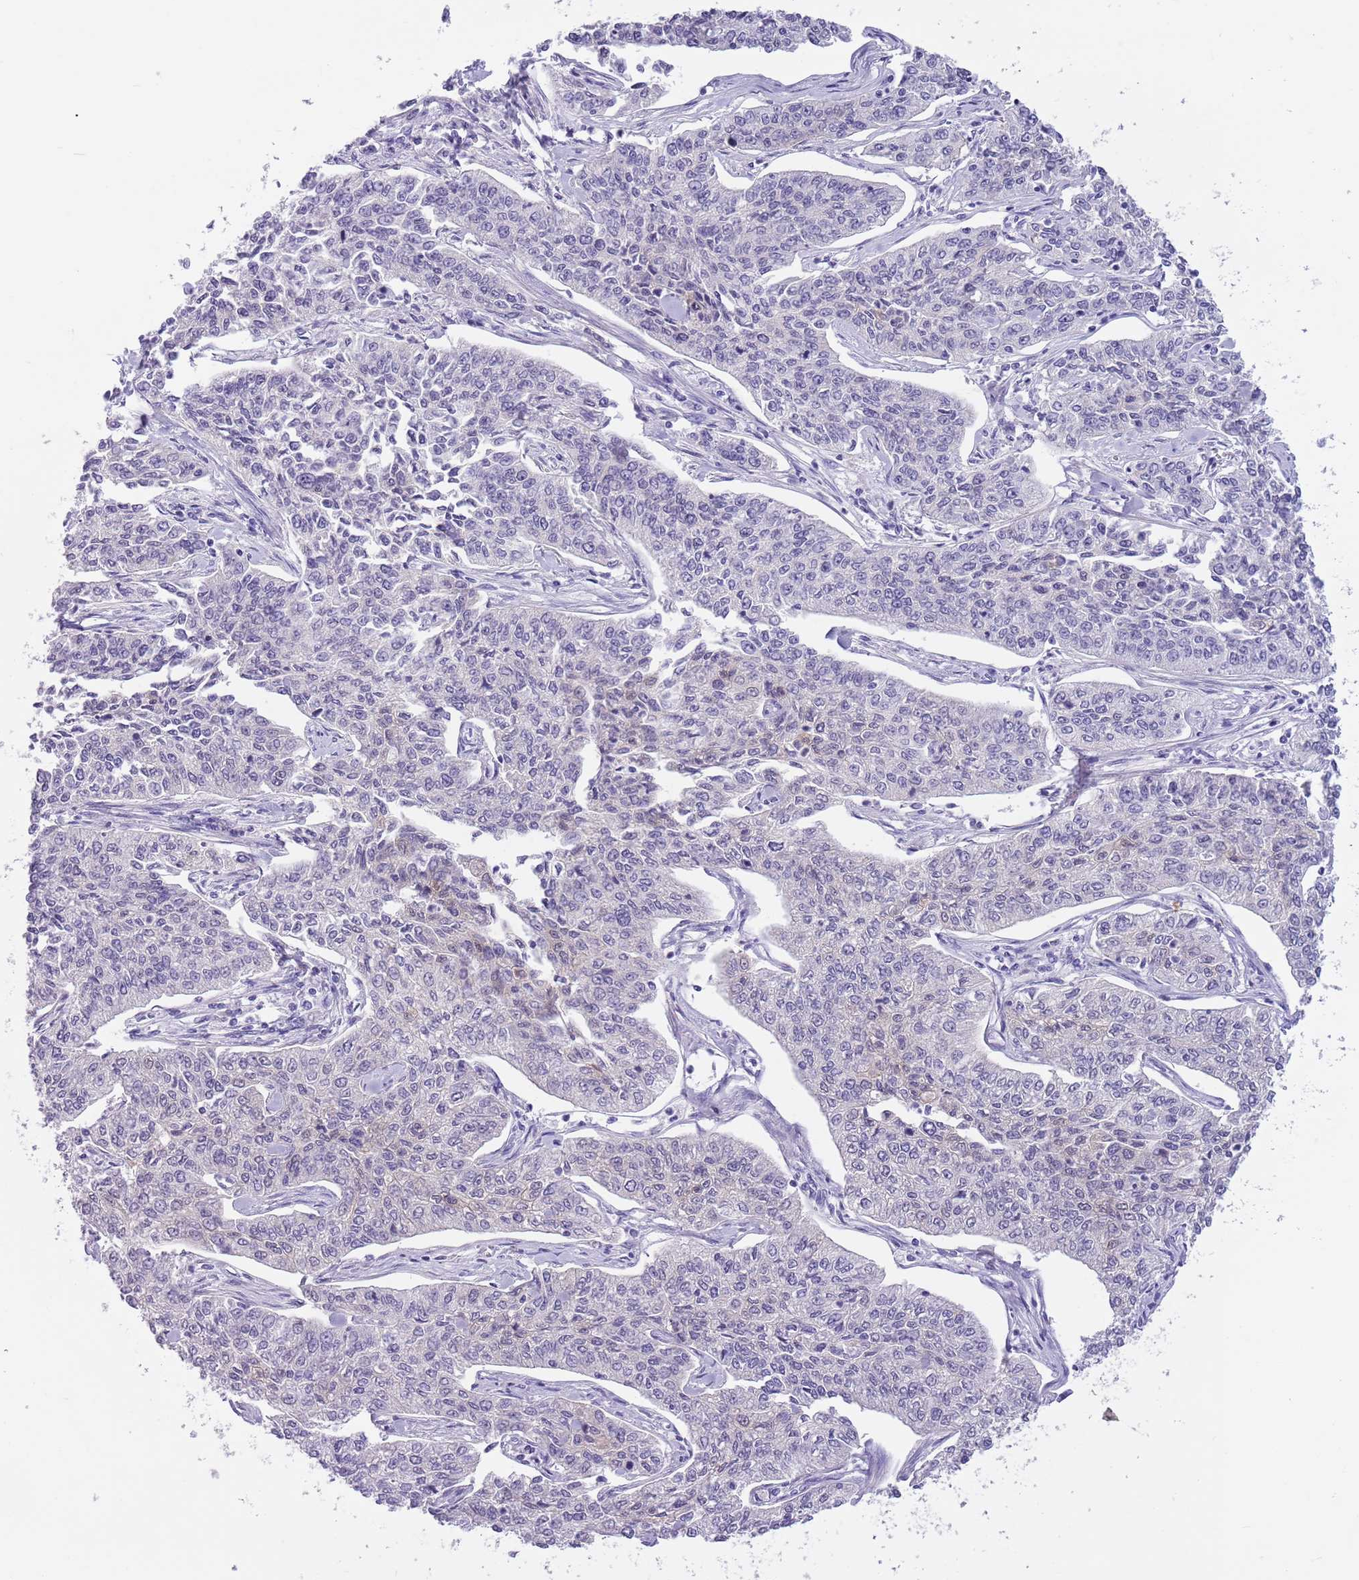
{"staining": {"intensity": "negative", "quantity": "none", "location": "none"}, "tissue": "cervical cancer", "cell_type": "Tumor cells", "image_type": "cancer", "snomed": [{"axis": "morphology", "description": "Squamous cell carcinoma, NOS"}, {"axis": "topography", "description": "Cervix"}], "caption": "Tumor cells are negative for brown protein staining in squamous cell carcinoma (cervical). The staining was performed using DAB to visualize the protein expression in brown, while the nuclei were stained in blue with hematoxylin (Magnification: 20x).", "gene": "PFKFB2", "patient": {"sex": "female", "age": 35}}